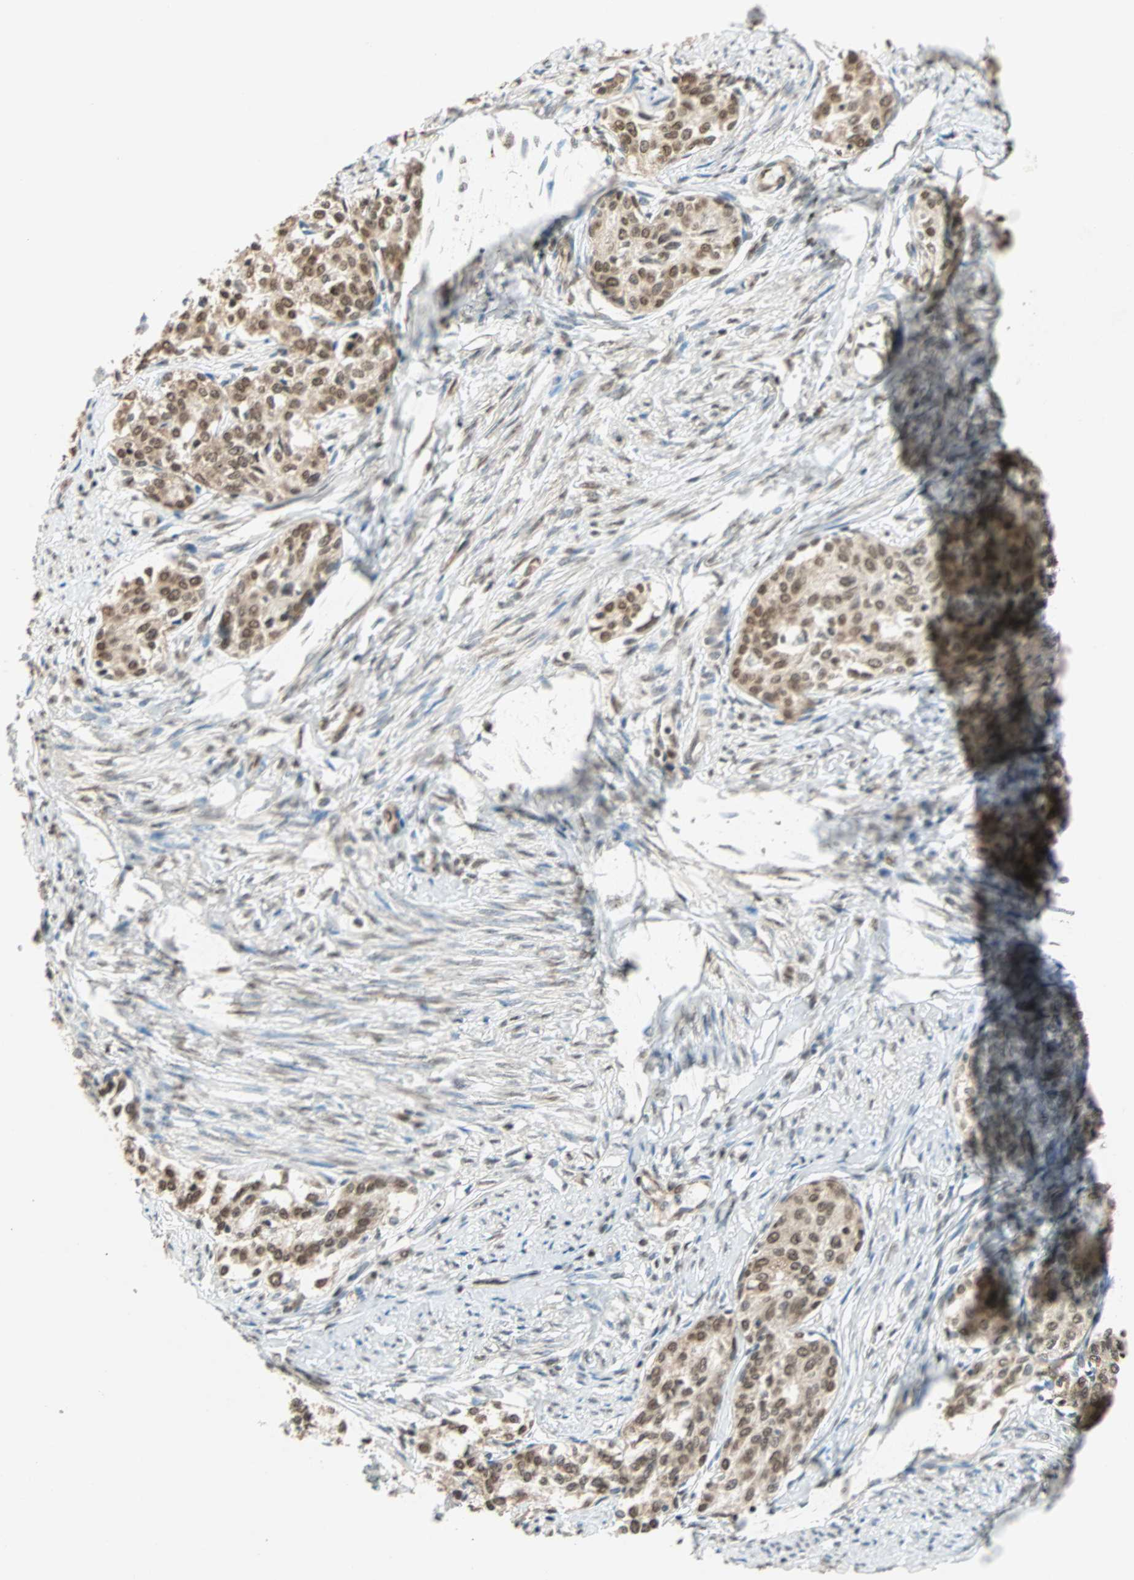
{"staining": {"intensity": "moderate", "quantity": ">75%", "location": "nuclear"}, "tissue": "cervical cancer", "cell_type": "Tumor cells", "image_type": "cancer", "snomed": [{"axis": "morphology", "description": "Squamous cell carcinoma, NOS"}, {"axis": "morphology", "description": "Adenocarcinoma, NOS"}, {"axis": "topography", "description": "Cervix"}], "caption": "High-power microscopy captured an IHC photomicrograph of cervical cancer (adenocarcinoma), revealing moderate nuclear positivity in approximately >75% of tumor cells.", "gene": "DAZAP1", "patient": {"sex": "female", "age": 52}}